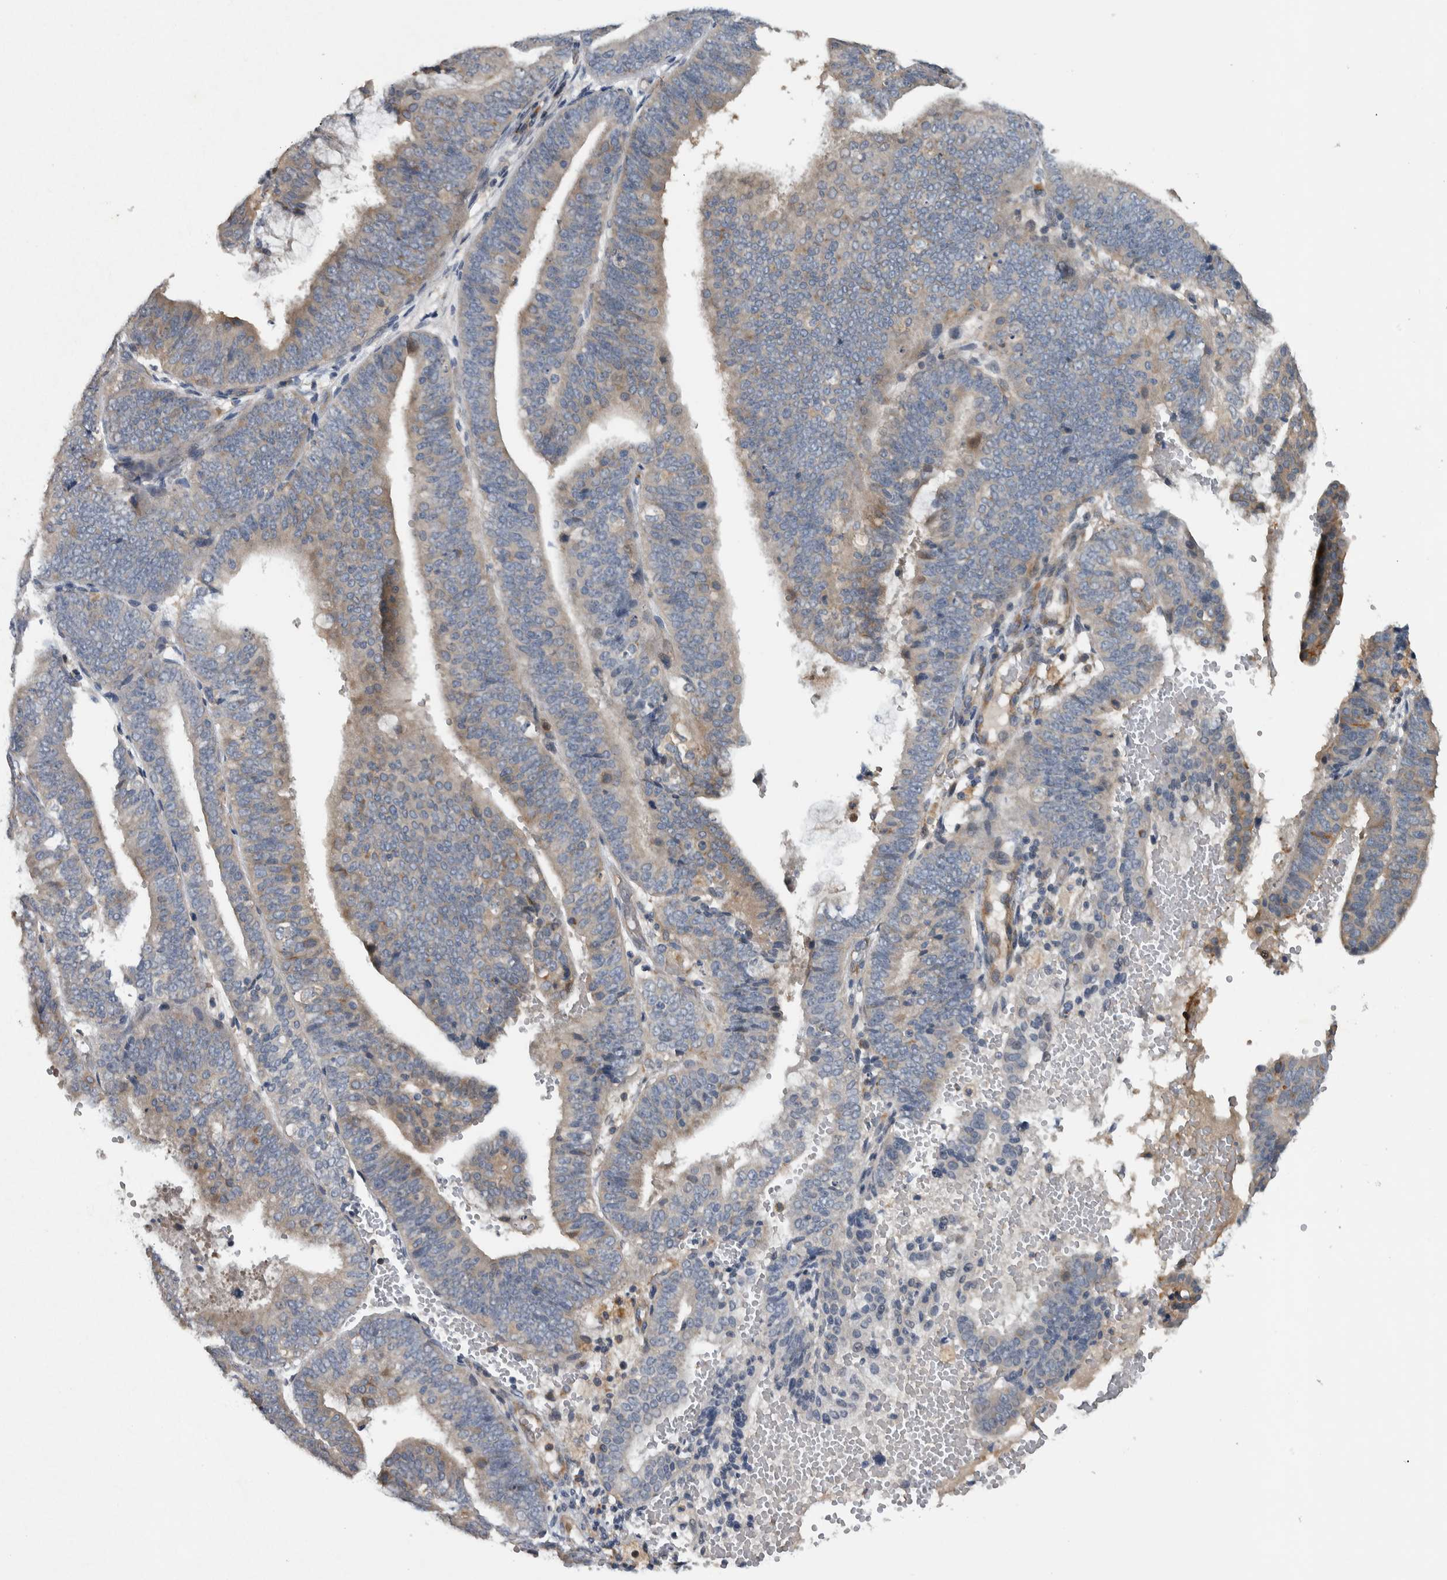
{"staining": {"intensity": "weak", "quantity": "25%-75%", "location": "cytoplasmic/membranous"}, "tissue": "endometrial cancer", "cell_type": "Tumor cells", "image_type": "cancer", "snomed": [{"axis": "morphology", "description": "Adenocarcinoma, NOS"}, {"axis": "topography", "description": "Endometrium"}], "caption": "Immunohistochemistry of endometrial cancer (adenocarcinoma) shows low levels of weak cytoplasmic/membranous staining in about 25%-75% of tumor cells. Ihc stains the protein in brown and the nuclei are stained blue.", "gene": "NT5C2", "patient": {"sex": "female", "age": 63}}